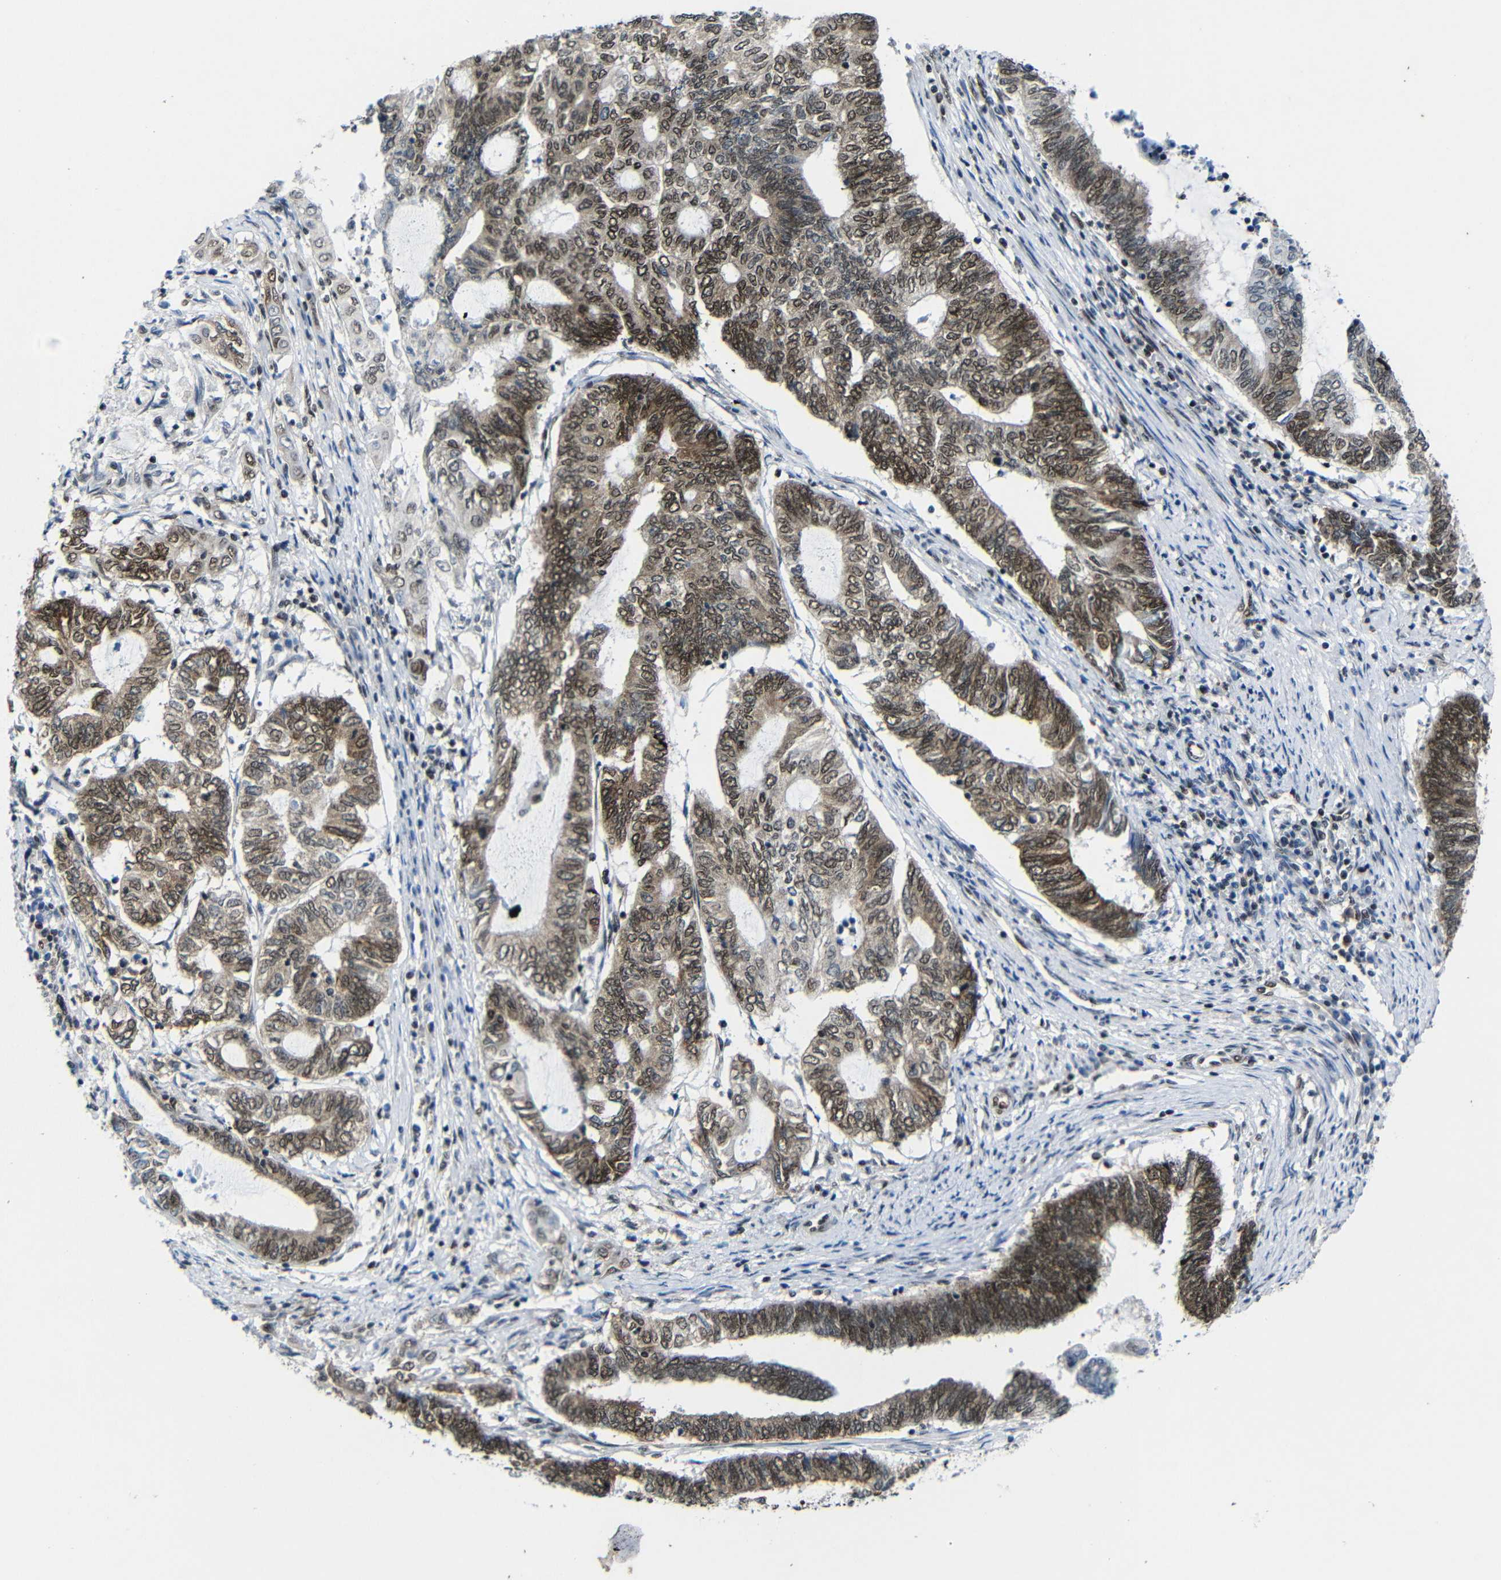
{"staining": {"intensity": "moderate", "quantity": "25%-75%", "location": "nuclear"}, "tissue": "endometrial cancer", "cell_type": "Tumor cells", "image_type": "cancer", "snomed": [{"axis": "morphology", "description": "Adenocarcinoma, NOS"}, {"axis": "topography", "description": "Uterus"}, {"axis": "topography", "description": "Endometrium"}], "caption": "Immunohistochemistry (IHC) (DAB) staining of human endometrial cancer (adenocarcinoma) displays moderate nuclear protein expression in about 25%-75% of tumor cells.", "gene": "PTBP1", "patient": {"sex": "female", "age": 70}}